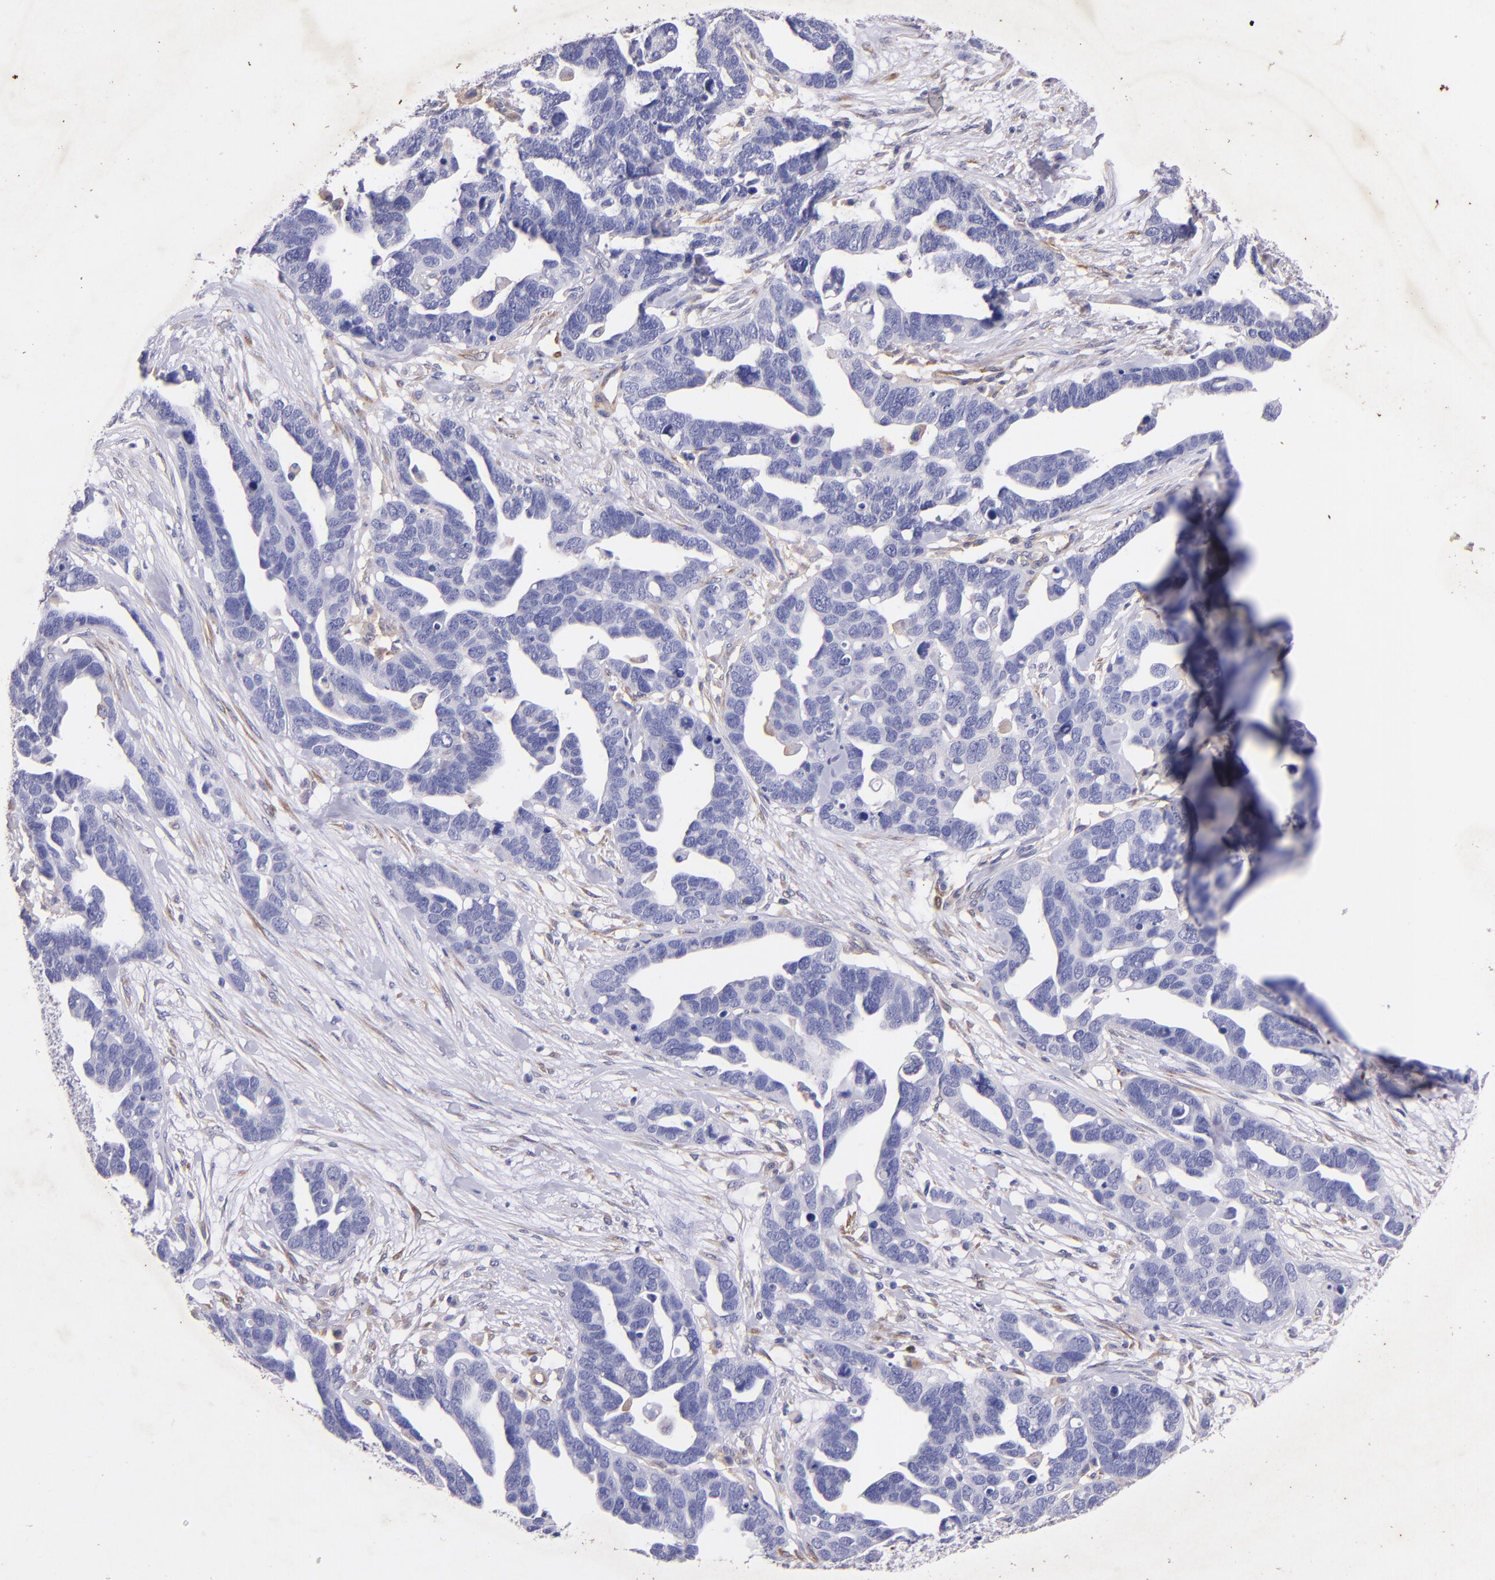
{"staining": {"intensity": "negative", "quantity": "none", "location": "none"}, "tissue": "ovarian cancer", "cell_type": "Tumor cells", "image_type": "cancer", "snomed": [{"axis": "morphology", "description": "Cystadenocarcinoma, serous, NOS"}, {"axis": "topography", "description": "Ovary"}], "caption": "A micrograph of human ovarian cancer is negative for staining in tumor cells.", "gene": "RET", "patient": {"sex": "female", "age": 54}}